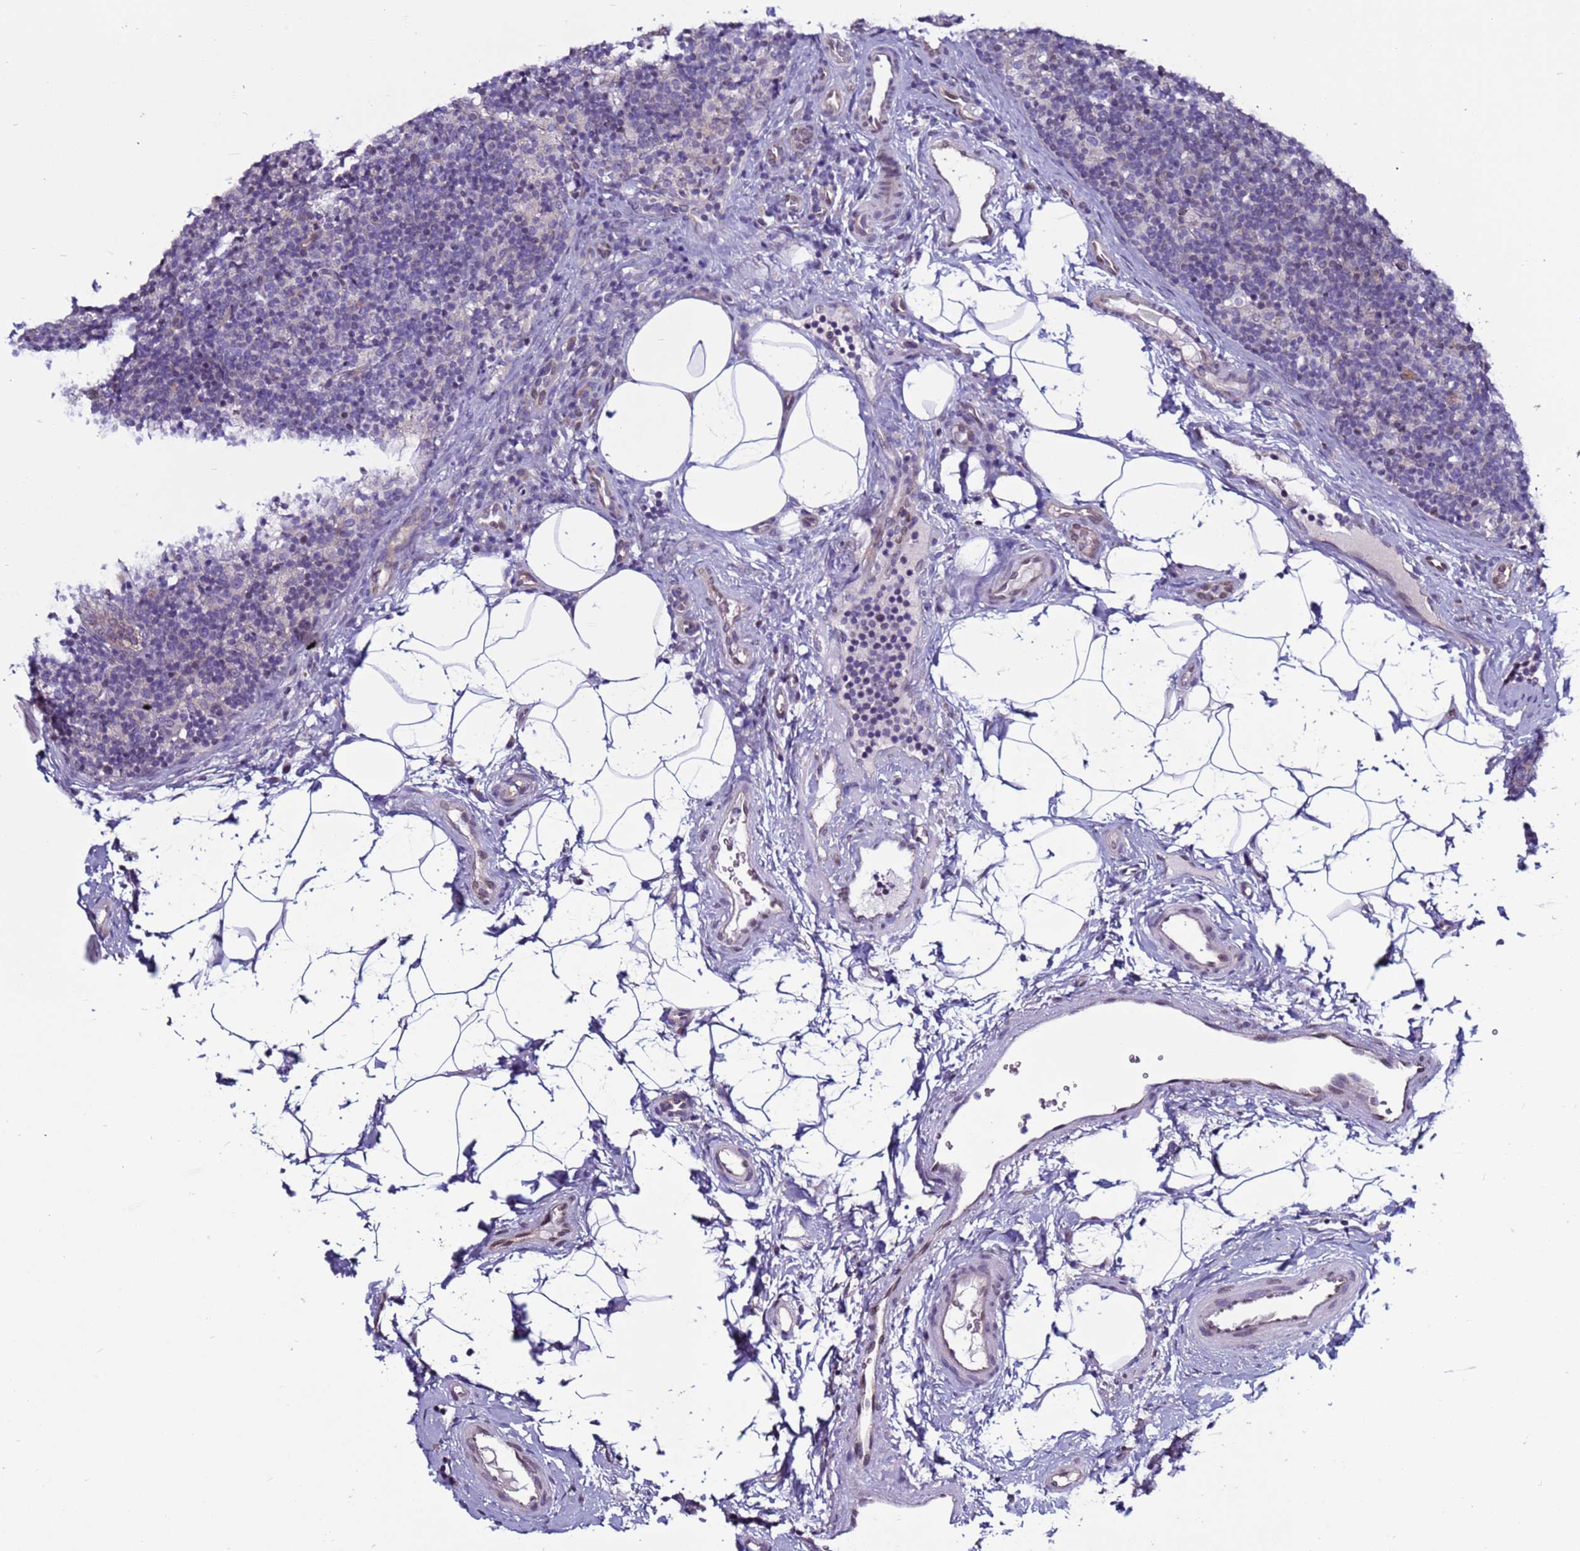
{"staining": {"intensity": "negative", "quantity": "none", "location": "none"}, "tissue": "lymph node", "cell_type": "Germinal center cells", "image_type": "normal", "snomed": [{"axis": "morphology", "description": "Normal tissue, NOS"}, {"axis": "topography", "description": "Lymph node"}], "caption": "This micrograph is of benign lymph node stained with immunohistochemistry to label a protein in brown with the nuclei are counter-stained blue. There is no expression in germinal center cells.", "gene": "TRIM37", "patient": {"sex": "female", "age": 22}}